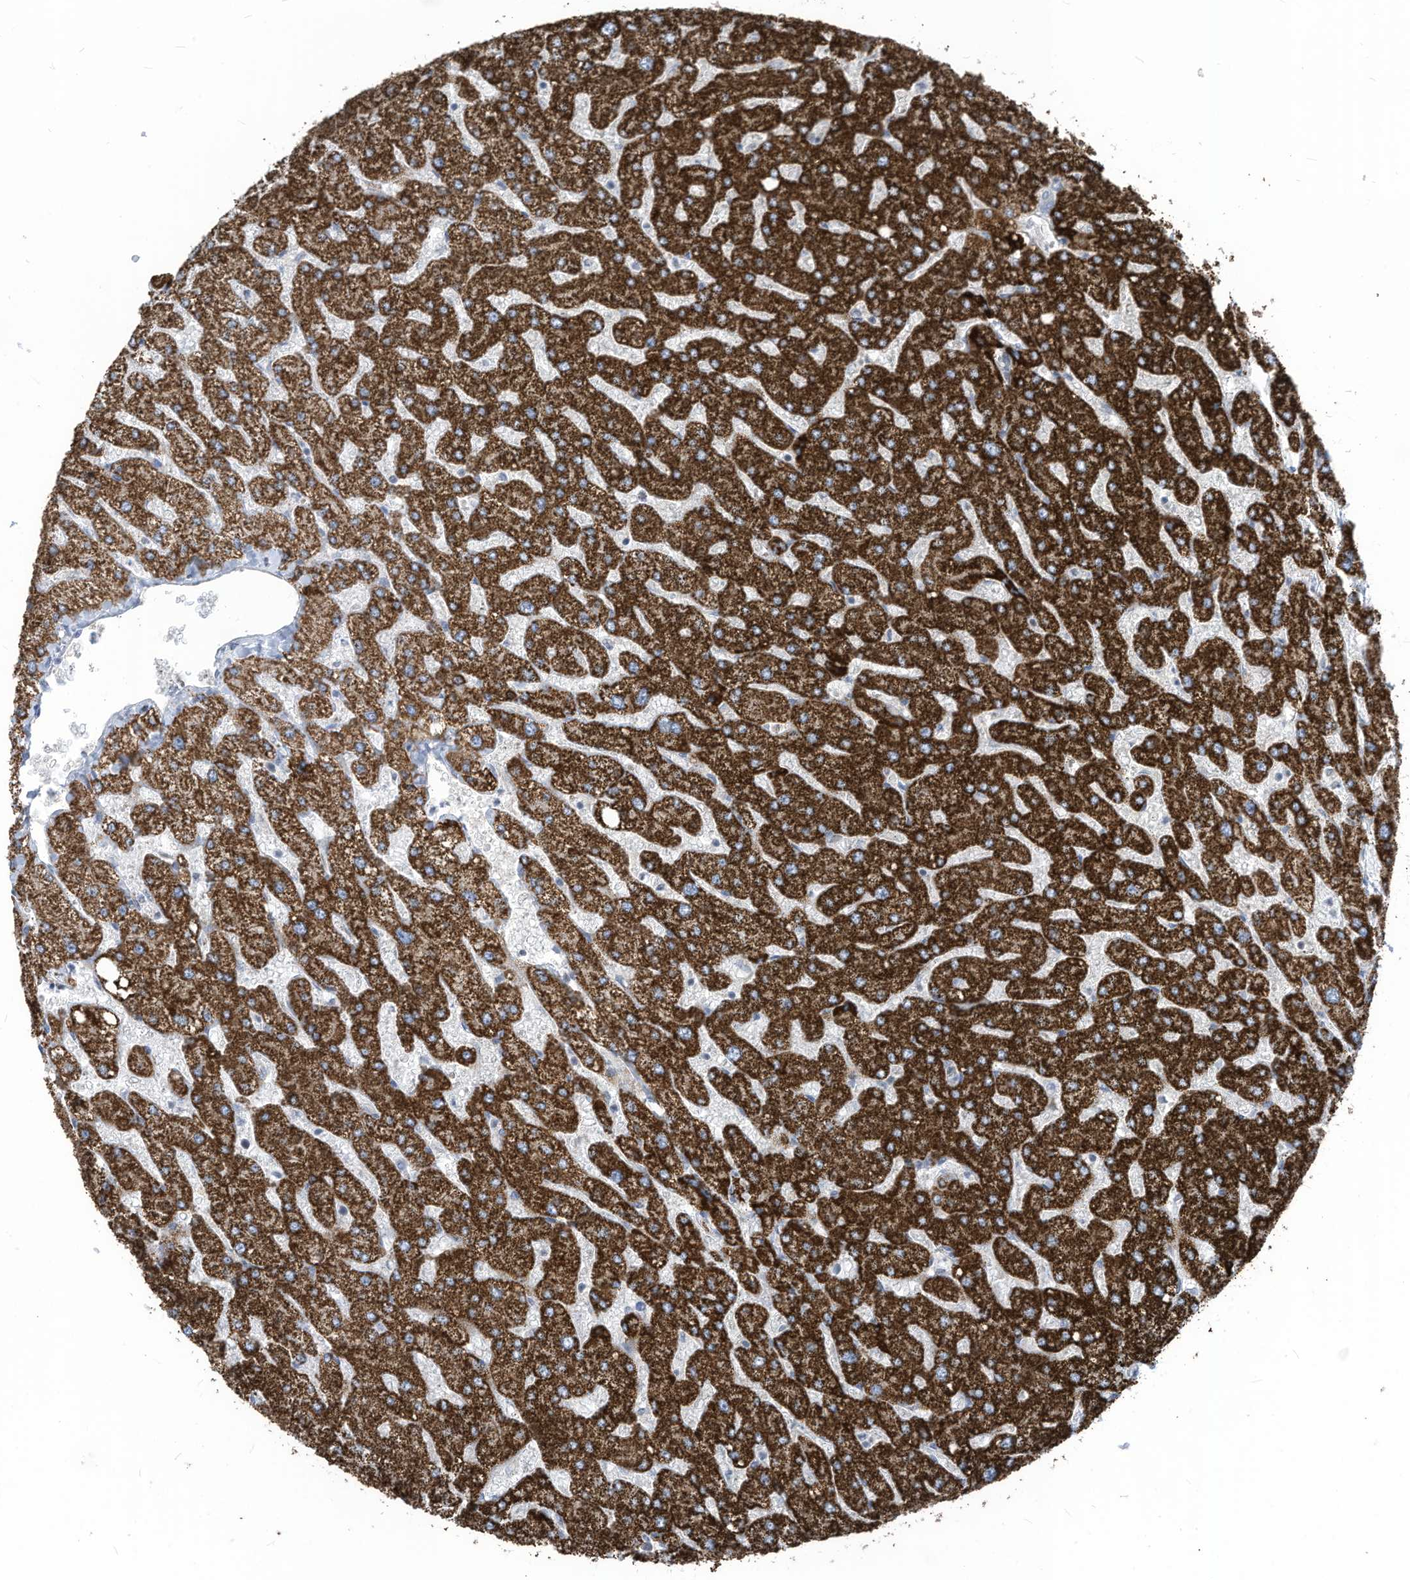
{"staining": {"intensity": "negative", "quantity": "none", "location": "none"}, "tissue": "liver", "cell_type": "Cholangiocytes", "image_type": "normal", "snomed": [{"axis": "morphology", "description": "Normal tissue, NOS"}, {"axis": "topography", "description": "Liver"}], "caption": "IHC image of normal liver: liver stained with DAB (3,3'-diaminobenzidine) displays no significant protein positivity in cholangiocytes.", "gene": "GPATCH3", "patient": {"sex": "male", "age": 55}}